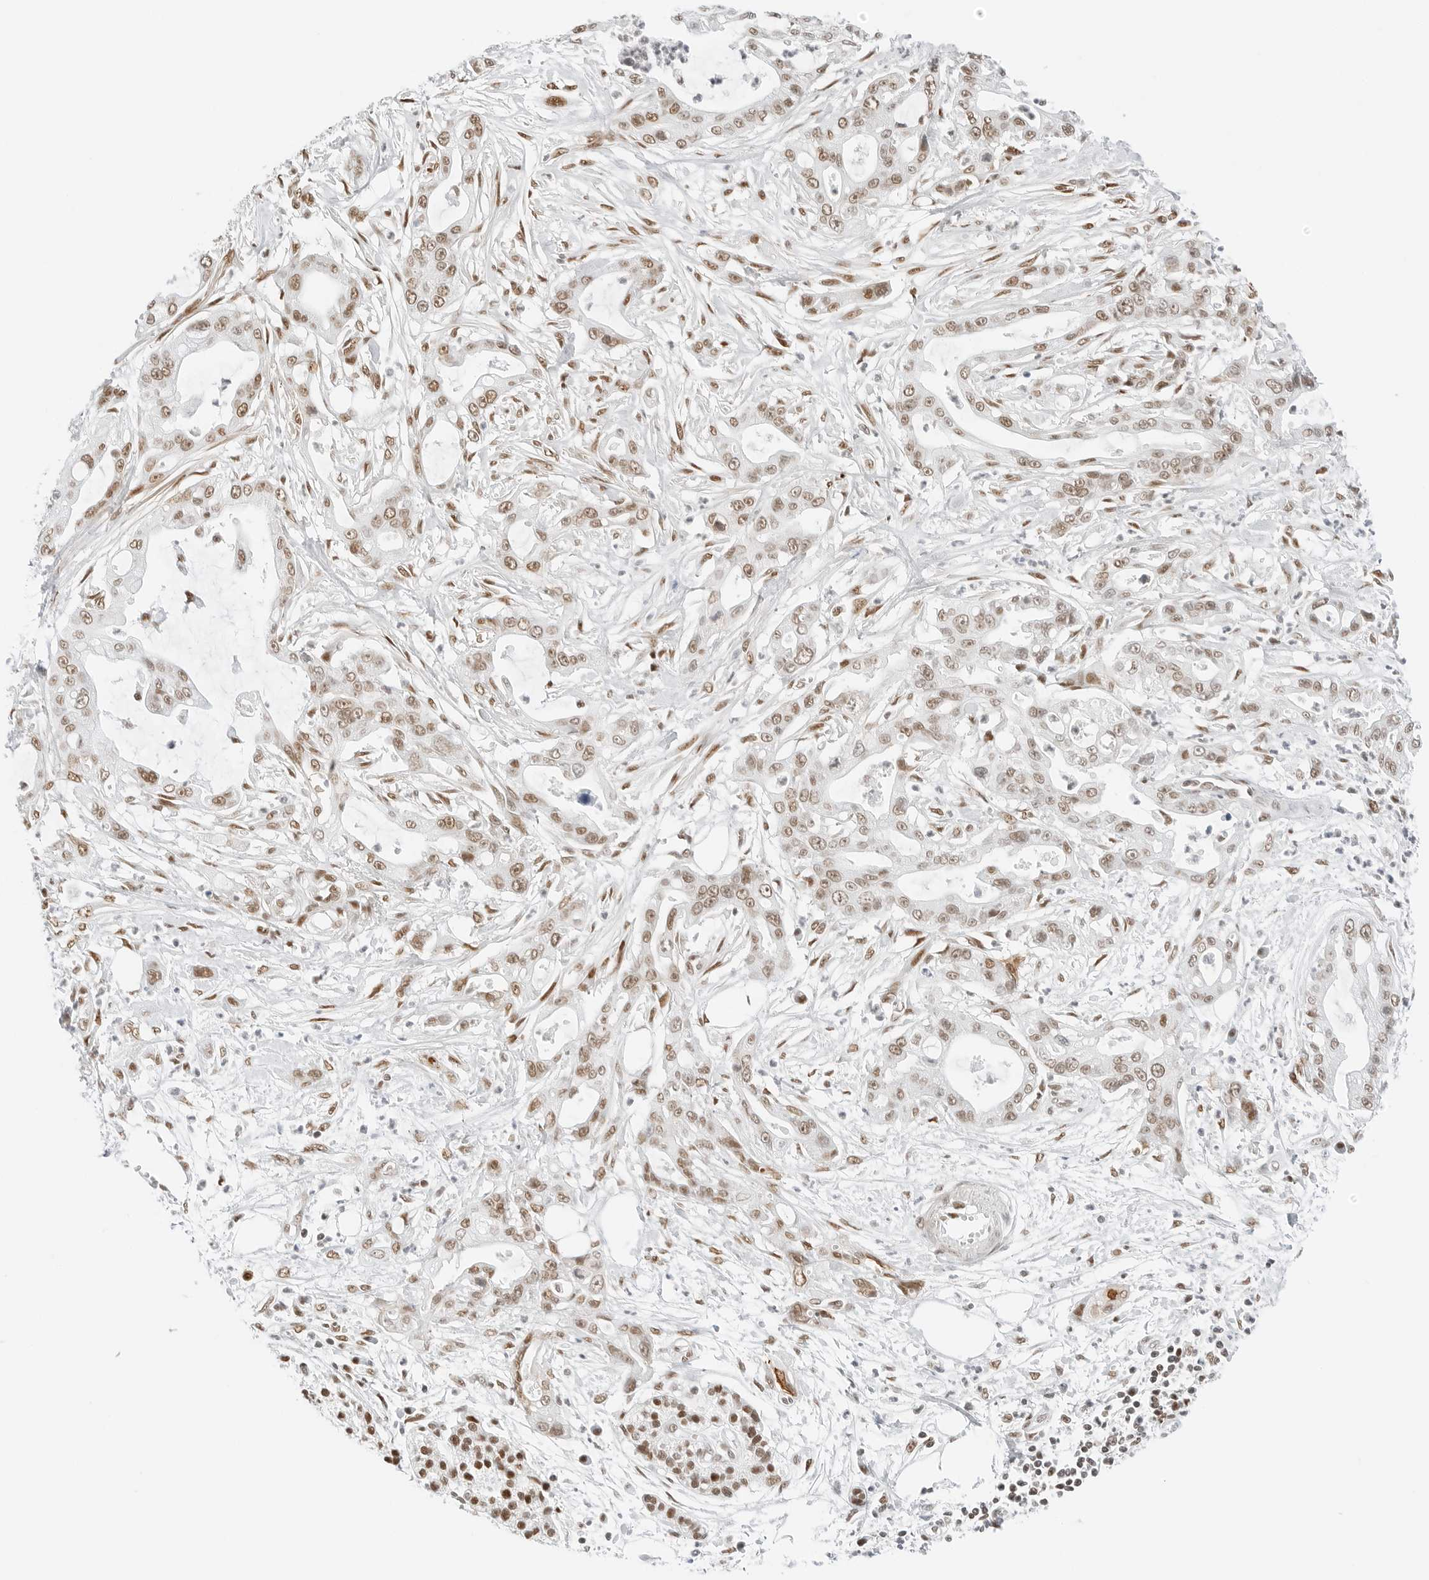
{"staining": {"intensity": "moderate", "quantity": ">75%", "location": "nuclear"}, "tissue": "pancreatic cancer", "cell_type": "Tumor cells", "image_type": "cancer", "snomed": [{"axis": "morphology", "description": "Adenocarcinoma, NOS"}, {"axis": "topography", "description": "Pancreas"}], "caption": "This histopathology image shows adenocarcinoma (pancreatic) stained with immunohistochemistry (IHC) to label a protein in brown. The nuclear of tumor cells show moderate positivity for the protein. Nuclei are counter-stained blue.", "gene": "CRTC2", "patient": {"sex": "male", "age": 68}}